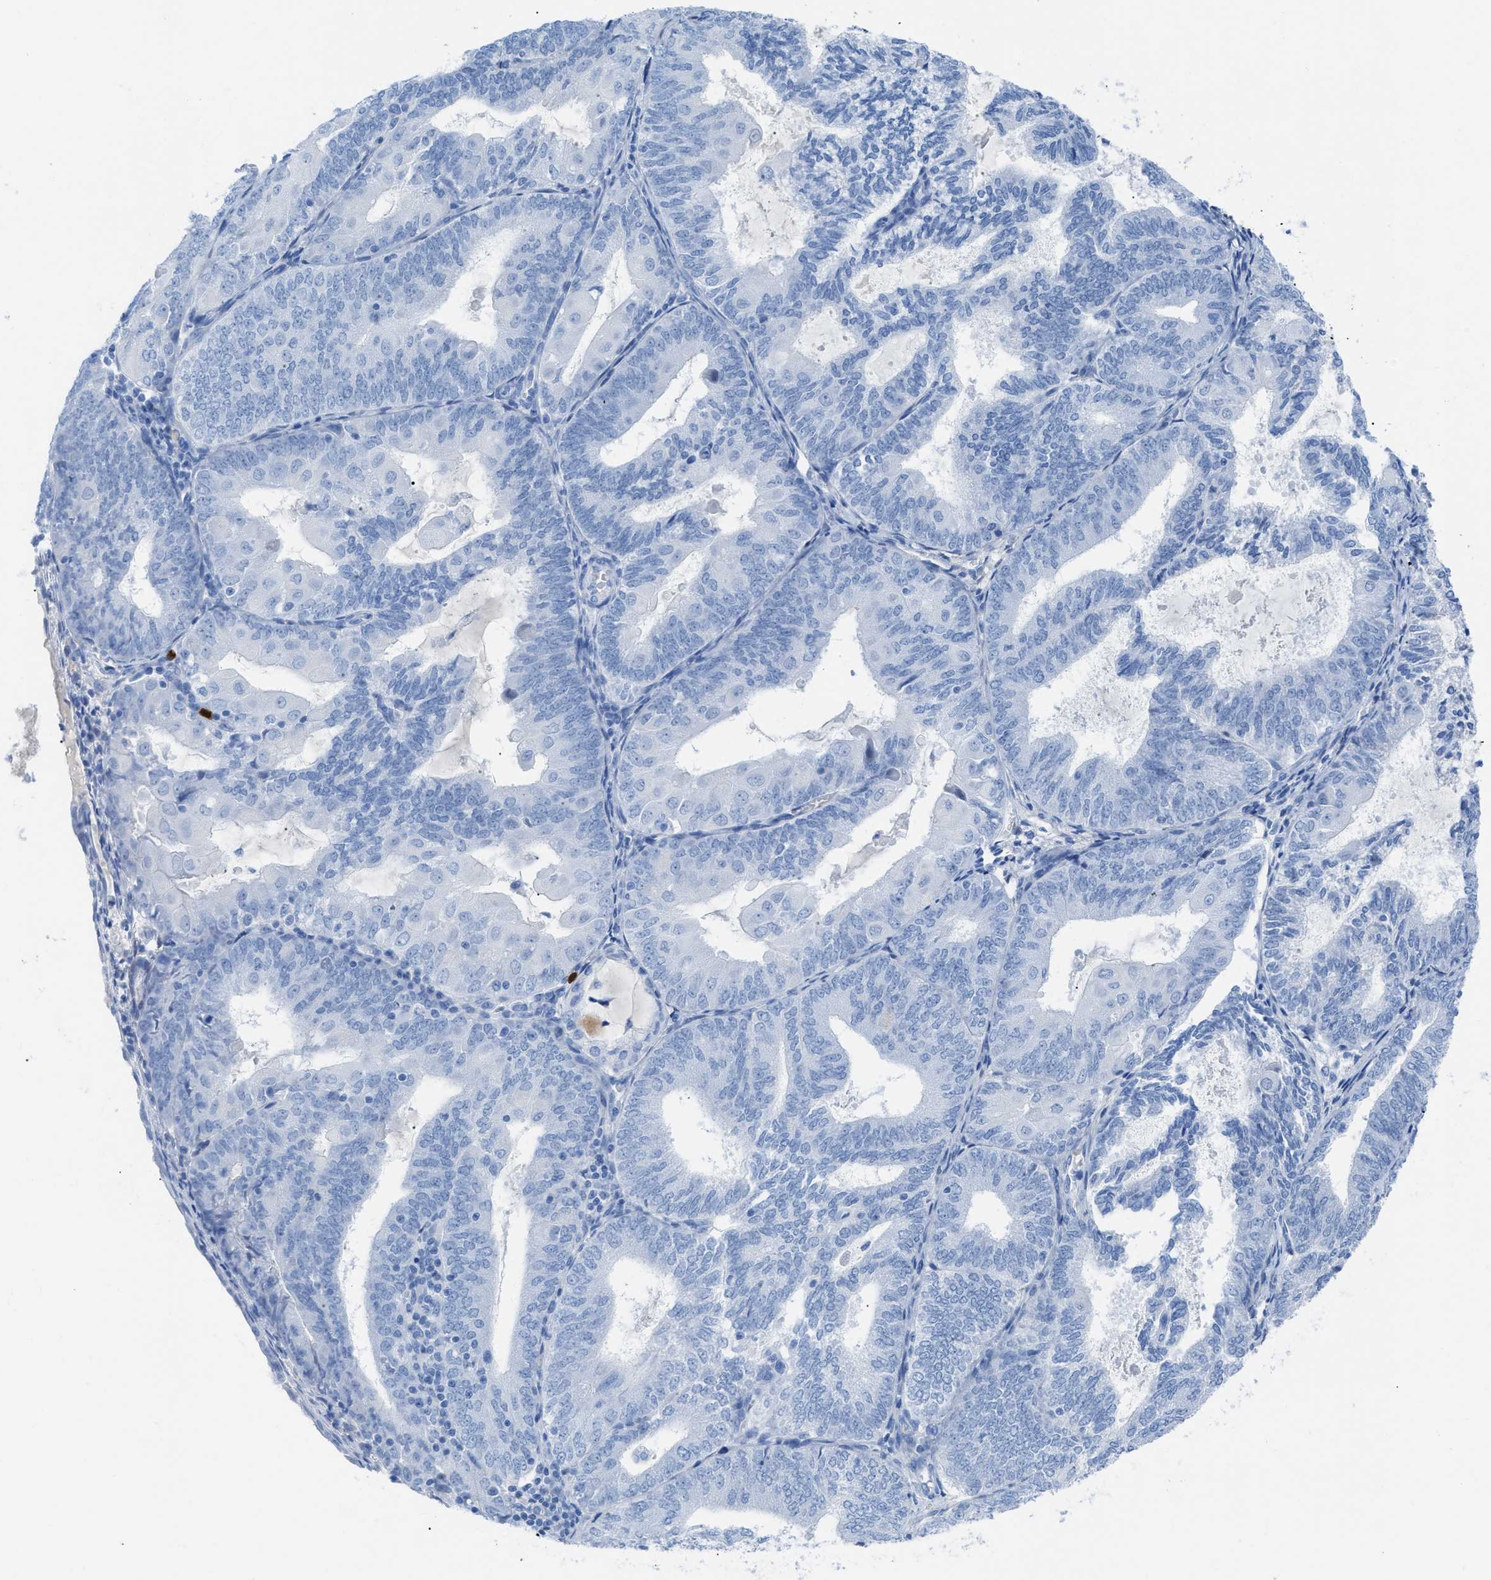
{"staining": {"intensity": "negative", "quantity": "none", "location": "none"}, "tissue": "endometrial cancer", "cell_type": "Tumor cells", "image_type": "cancer", "snomed": [{"axis": "morphology", "description": "Adenocarcinoma, NOS"}, {"axis": "topography", "description": "Endometrium"}], "caption": "Tumor cells are negative for protein expression in human endometrial cancer (adenocarcinoma).", "gene": "TCL1A", "patient": {"sex": "female", "age": 81}}